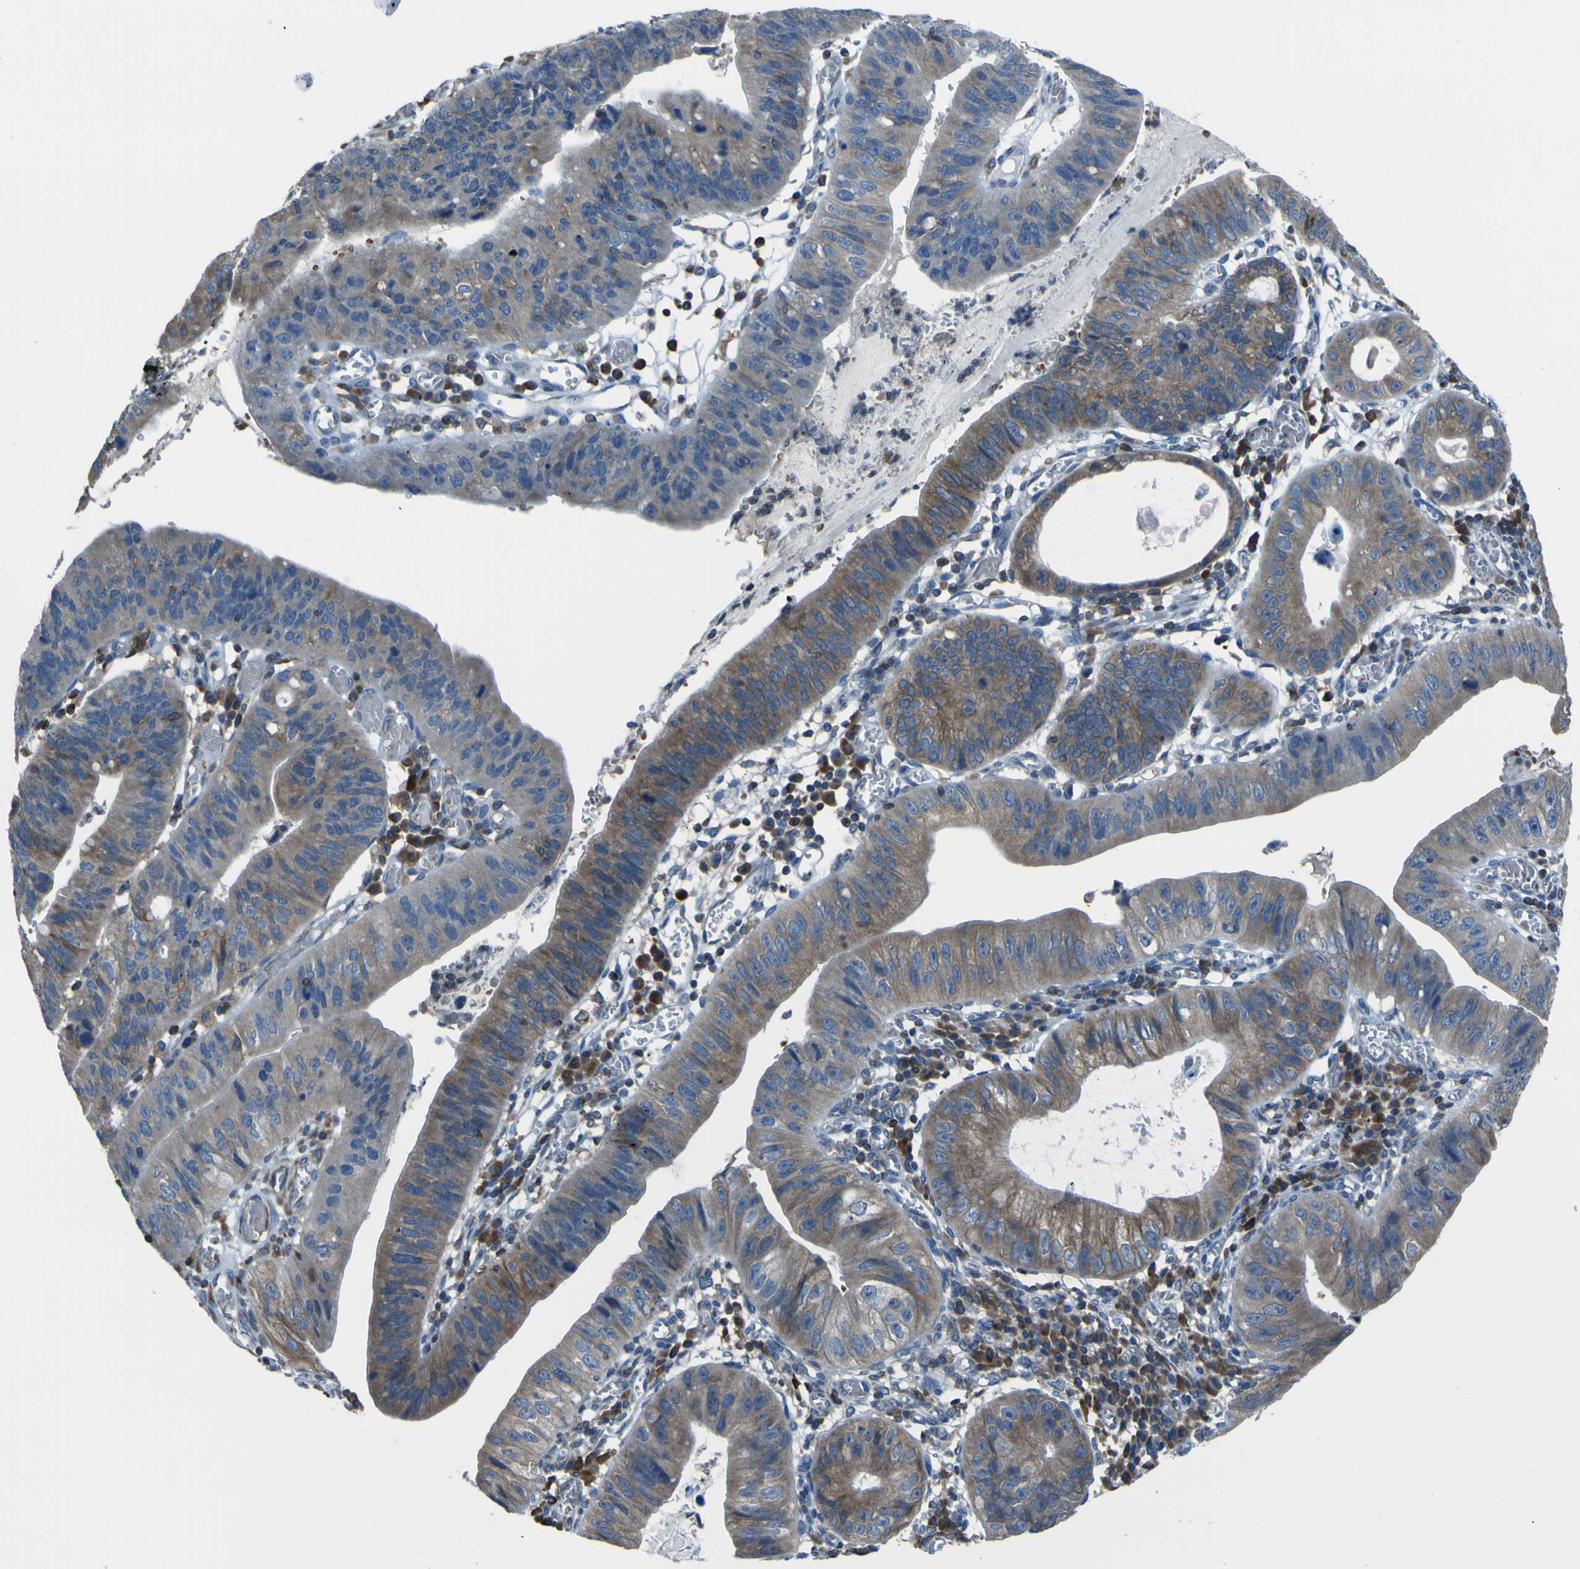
{"staining": {"intensity": "moderate", "quantity": ">75%", "location": "cytoplasmic/membranous"}, "tissue": "stomach cancer", "cell_type": "Tumor cells", "image_type": "cancer", "snomed": [{"axis": "morphology", "description": "Adenocarcinoma, NOS"}, {"axis": "topography", "description": "Stomach"}], "caption": "Immunohistochemical staining of human stomach cancer (adenocarcinoma) shows medium levels of moderate cytoplasmic/membranous protein staining in approximately >75% of tumor cells. (Brightfield microscopy of DAB IHC at high magnification).", "gene": "STIM1", "patient": {"sex": "male", "age": 59}}